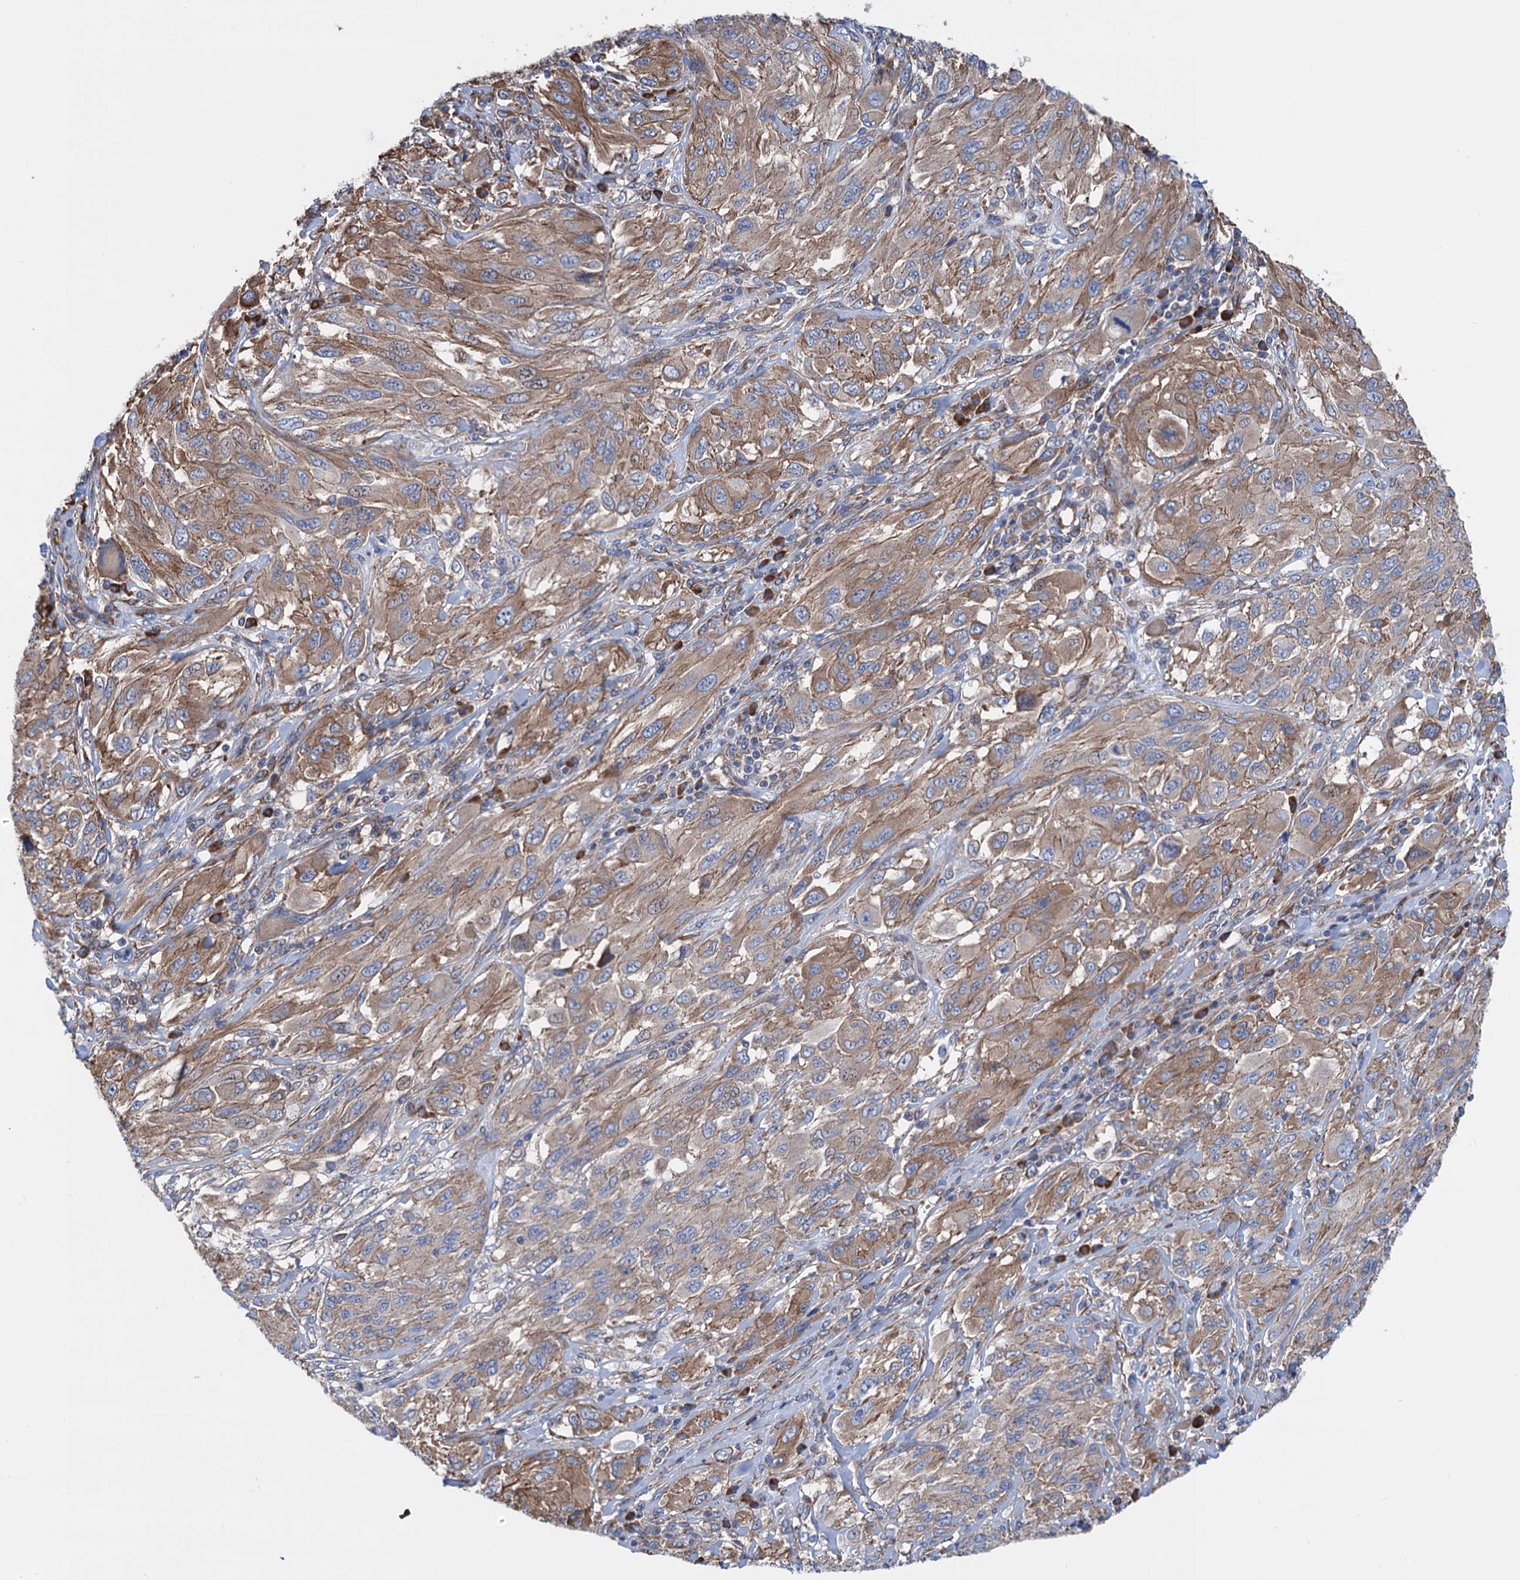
{"staining": {"intensity": "moderate", "quantity": ">75%", "location": "cytoplasmic/membranous"}, "tissue": "melanoma", "cell_type": "Tumor cells", "image_type": "cancer", "snomed": [{"axis": "morphology", "description": "Malignant melanoma, NOS"}, {"axis": "topography", "description": "Skin"}], "caption": "There is medium levels of moderate cytoplasmic/membranous staining in tumor cells of malignant melanoma, as demonstrated by immunohistochemical staining (brown color).", "gene": "SLC12A7", "patient": {"sex": "female", "age": 91}}